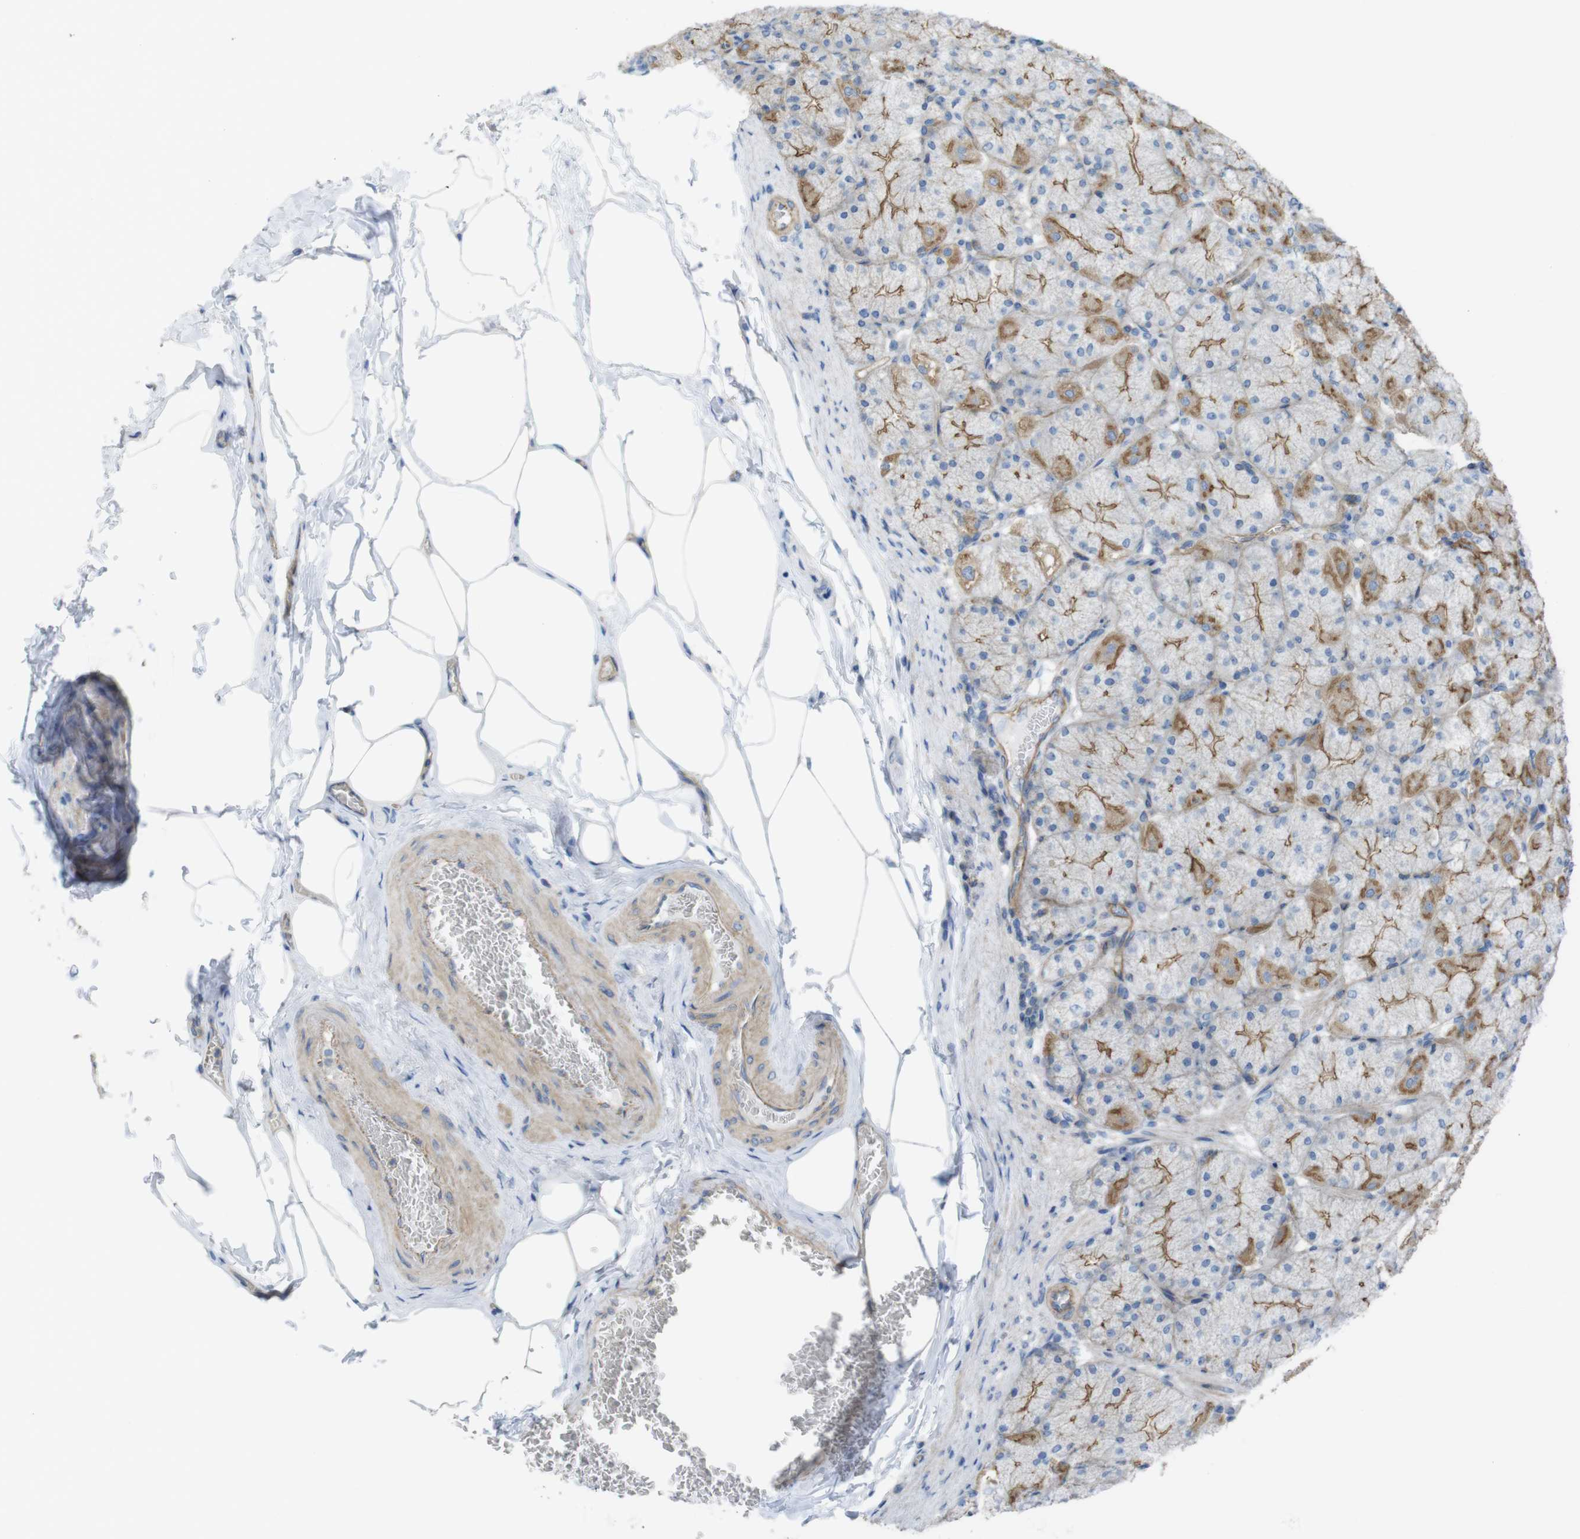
{"staining": {"intensity": "moderate", "quantity": "25%-75%", "location": "cytoplasmic/membranous"}, "tissue": "stomach", "cell_type": "Glandular cells", "image_type": "normal", "snomed": [{"axis": "morphology", "description": "Normal tissue, NOS"}, {"axis": "topography", "description": "Stomach, upper"}], "caption": "Immunohistochemical staining of unremarkable stomach reveals 25%-75% levels of moderate cytoplasmic/membranous protein staining in approximately 25%-75% of glandular cells.", "gene": "PREX2", "patient": {"sex": "female", "age": 56}}